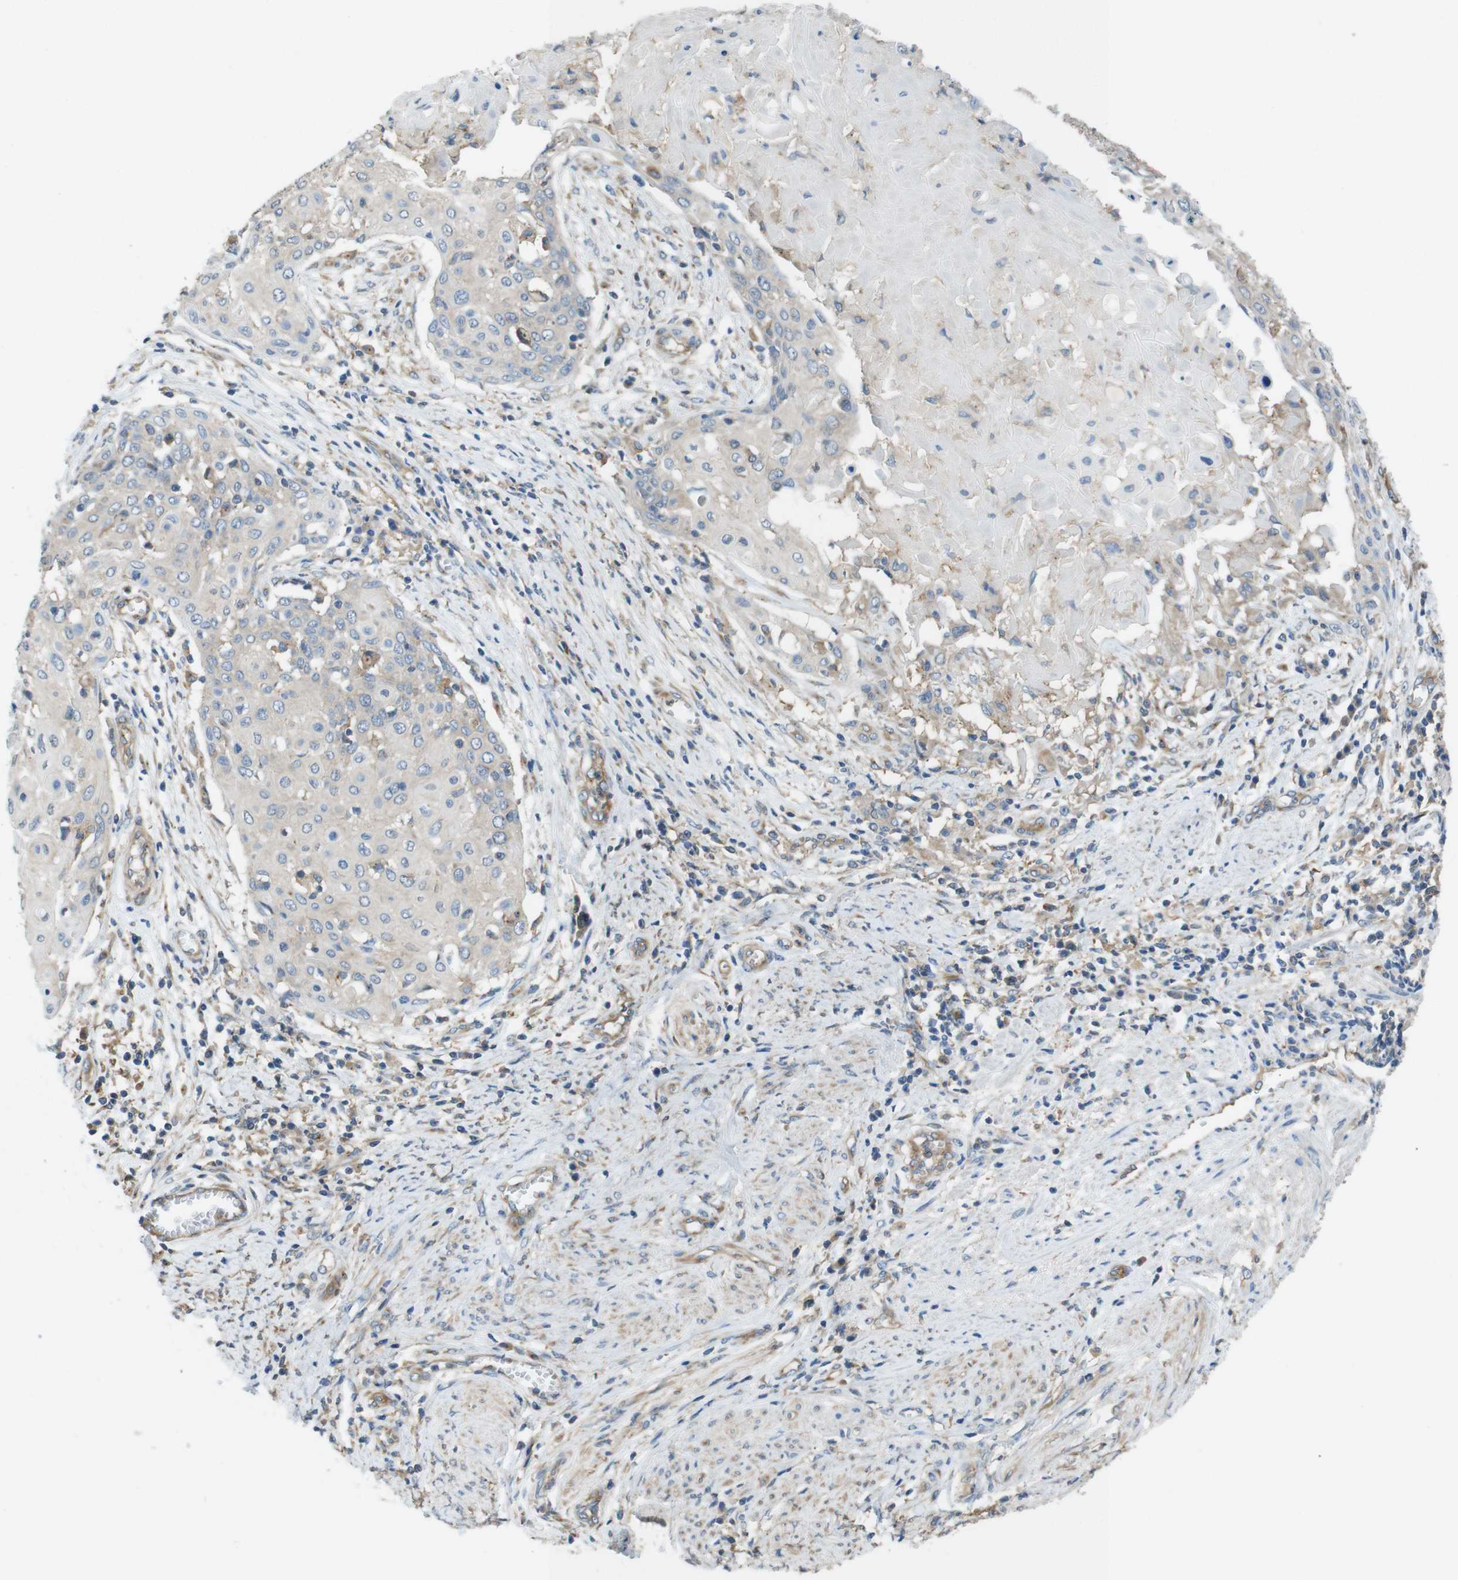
{"staining": {"intensity": "weak", "quantity": "<25%", "location": "cytoplasmic/membranous"}, "tissue": "cervical cancer", "cell_type": "Tumor cells", "image_type": "cancer", "snomed": [{"axis": "morphology", "description": "Squamous cell carcinoma, NOS"}, {"axis": "topography", "description": "Cervix"}], "caption": "High magnification brightfield microscopy of cervical squamous cell carcinoma stained with DAB (brown) and counterstained with hematoxylin (blue): tumor cells show no significant positivity.", "gene": "DCTN1", "patient": {"sex": "female", "age": 39}}